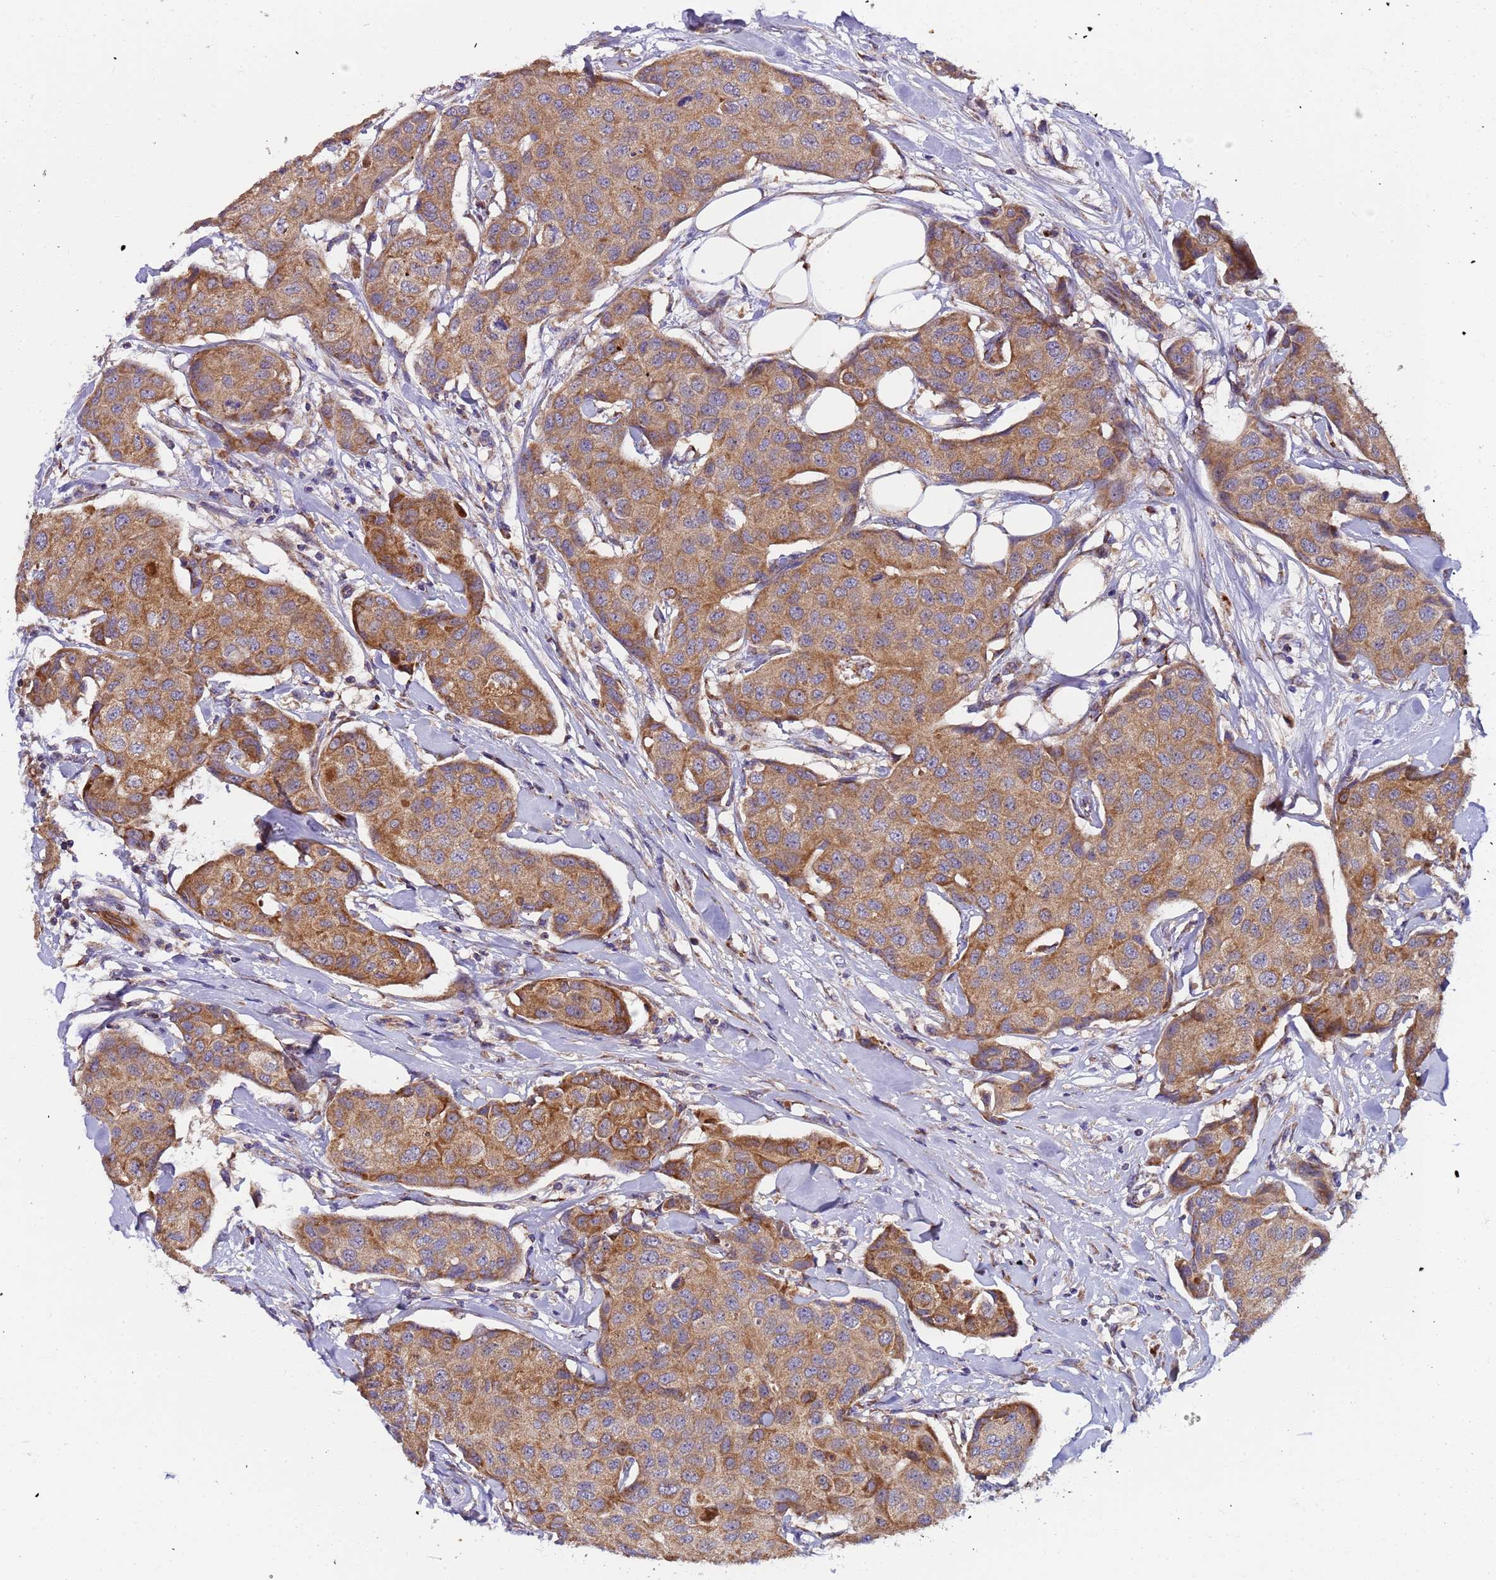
{"staining": {"intensity": "moderate", "quantity": ">75%", "location": "cytoplasmic/membranous"}, "tissue": "breast cancer", "cell_type": "Tumor cells", "image_type": "cancer", "snomed": [{"axis": "morphology", "description": "Duct carcinoma"}, {"axis": "topography", "description": "Breast"}, {"axis": "topography", "description": "Lymph node"}], "caption": "Immunohistochemical staining of human breast cancer (intraductal carcinoma) displays medium levels of moderate cytoplasmic/membranous protein staining in approximately >75% of tumor cells. (Brightfield microscopy of DAB IHC at high magnification).", "gene": "TMEM126A", "patient": {"sex": "female", "age": 80}}